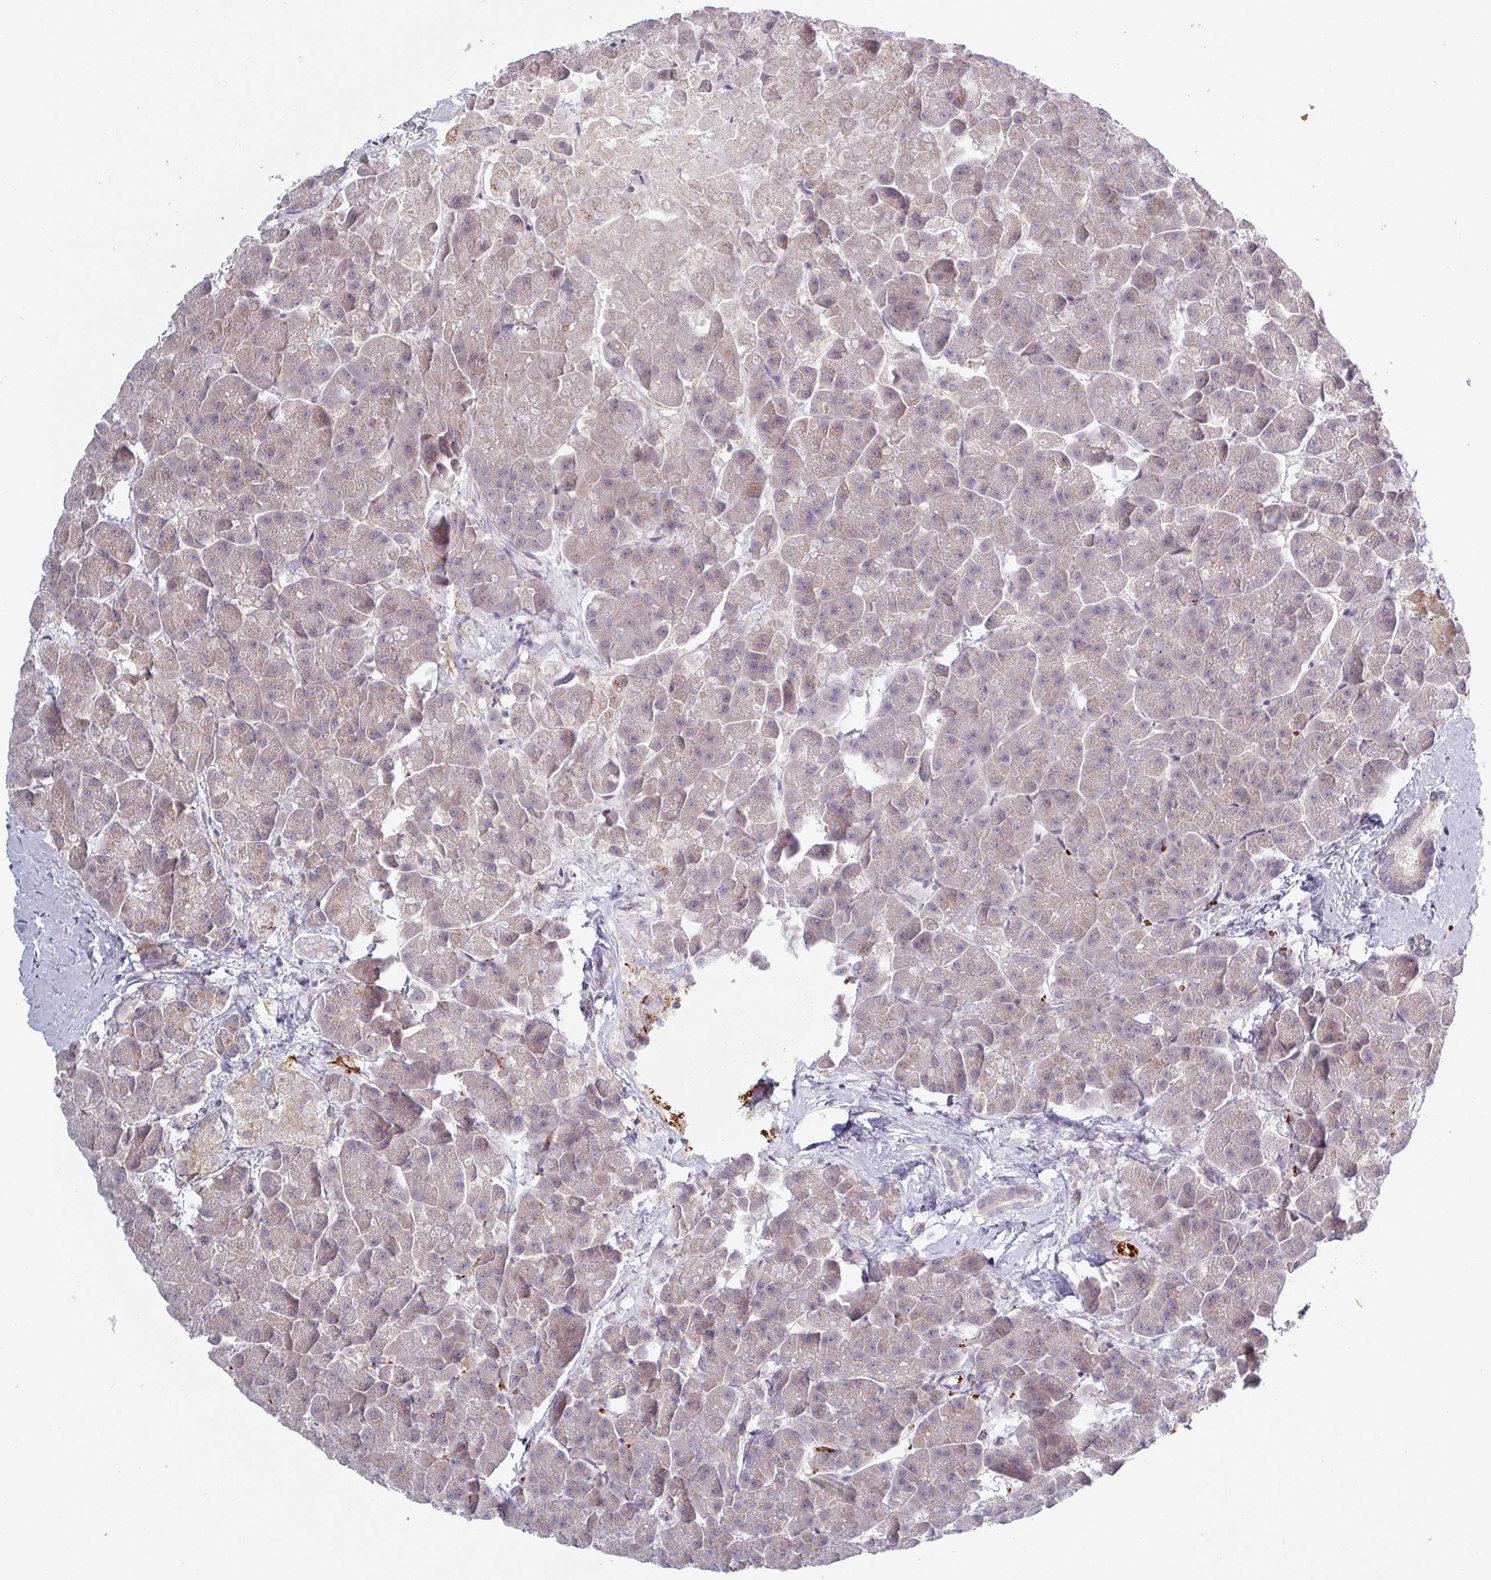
{"staining": {"intensity": "moderate", "quantity": "<25%", "location": "cytoplasmic/membranous"}, "tissue": "pancreas", "cell_type": "Exocrine glandular cells", "image_type": "normal", "snomed": [{"axis": "morphology", "description": "Normal tissue, NOS"}, {"axis": "topography", "description": "Pancreas"}, {"axis": "topography", "description": "Peripheral nerve tissue"}], "caption": "Brown immunohistochemical staining in normal human pancreas reveals moderate cytoplasmic/membranous staining in approximately <25% of exocrine glandular cells.", "gene": "PRODH2", "patient": {"sex": "male", "age": 54}}